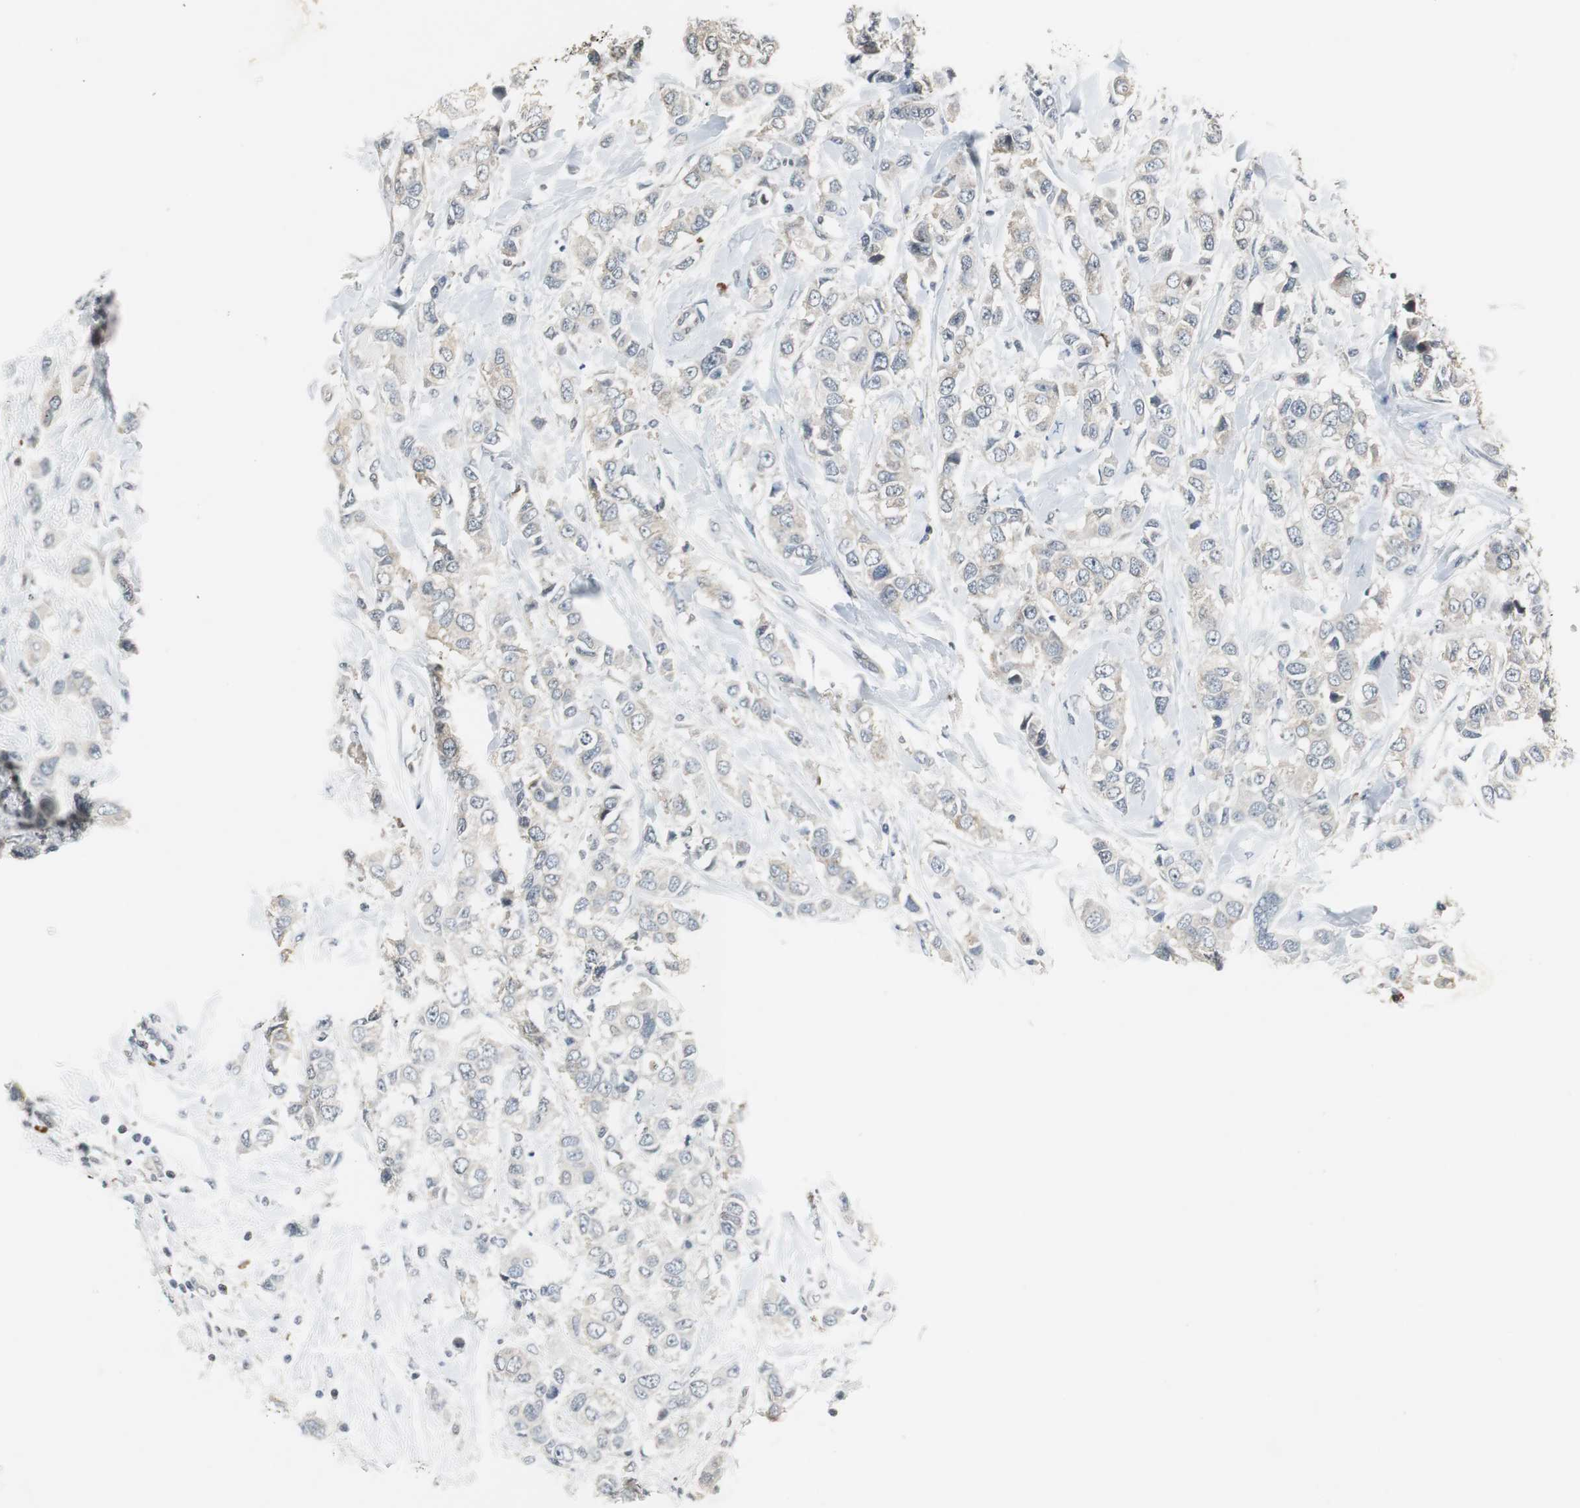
{"staining": {"intensity": "weak", "quantity": "25%-75%", "location": "cytoplasmic/membranous"}, "tissue": "breast cancer", "cell_type": "Tumor cells", "image_type": "cancer", "snomed": [{"axis": "morphology", "description": "Duct carcinoma"}, {"axis": "topography", "description": "Breast"}], "caption": "Weak cytoplasmic/membranous staining is identified in about 25%-75% of tumor cells in infiltrating ductal carcinoma (breast).", "gene": "CCT5", "patient": {"sex": "female", "age": 50}}